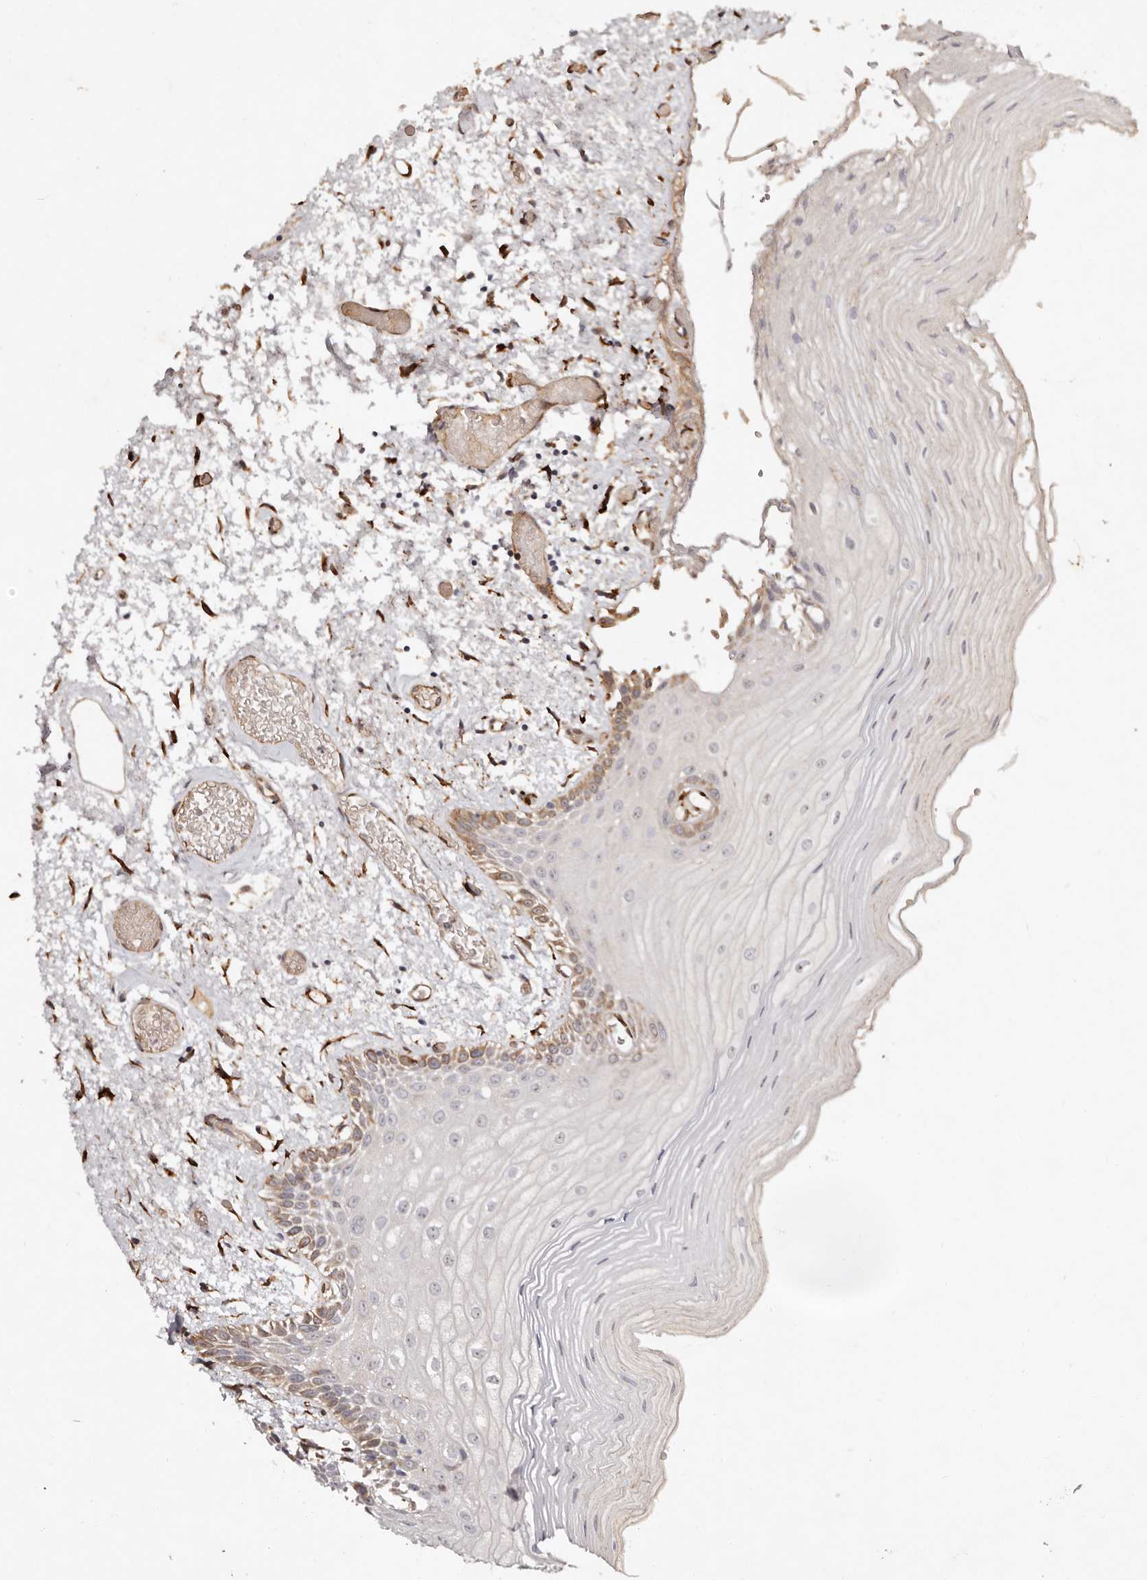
{"staining": {"intensity": "moderate", "quantity": "<25%", "location": "cytoplasmic/membranous"}, "tissue": "oral mucosa", "cell_type": "Squamous epithelial cells", "image_type": "normal", "snomed": [{"axis": "morphology", "description": "Normal tissue, NOS"}, {"axis": "topography", "description": "Oral tissue"}], "caption": "A high-resolution image shows IHC staining of normal oral mucosa, which shows moderate cytoplasmic/membranous staining in about <25% of squamous epithelial cells.", "gene": "SERPINH1", "patient": {"sex": "male", "age": 52}}